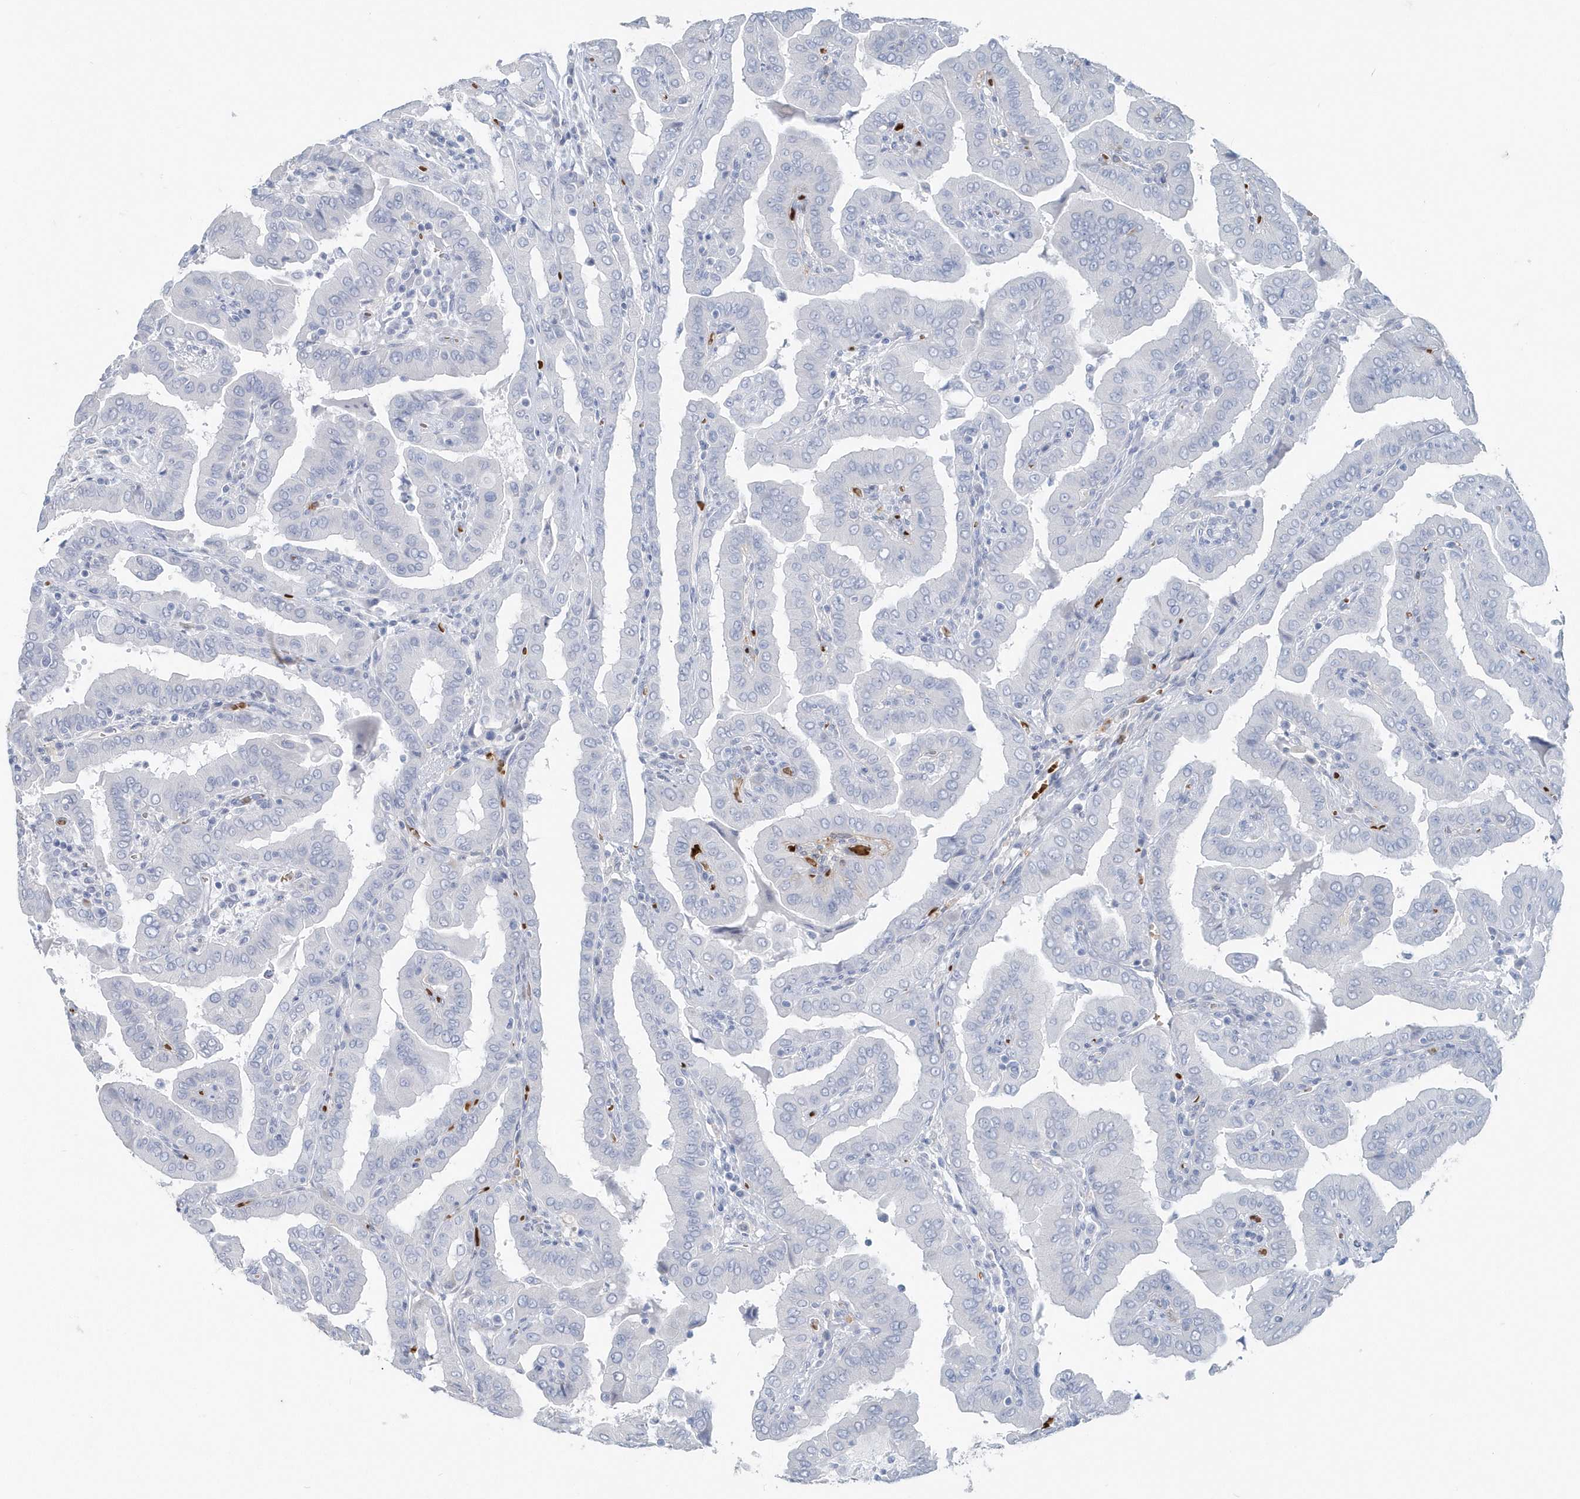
{"staining": {"intensity": "negative", "quantity": "none", "location": "none"}, "tissue": "thyroid cancer", "cell_type": "Tumor cells", "image_type": "cancer", "snomed": [{"axis": "morphology", "description": "Papillary adenocarcinoma, NOS"}, {"axis": "topography", "description": "Thyroid gland"}], "caption": "Tumor cells are negative for brown protein staining in thyroid papillary adenocarcinoma.", "gene": "HBA2", "patient": {"sex": "male", "age": 33}}